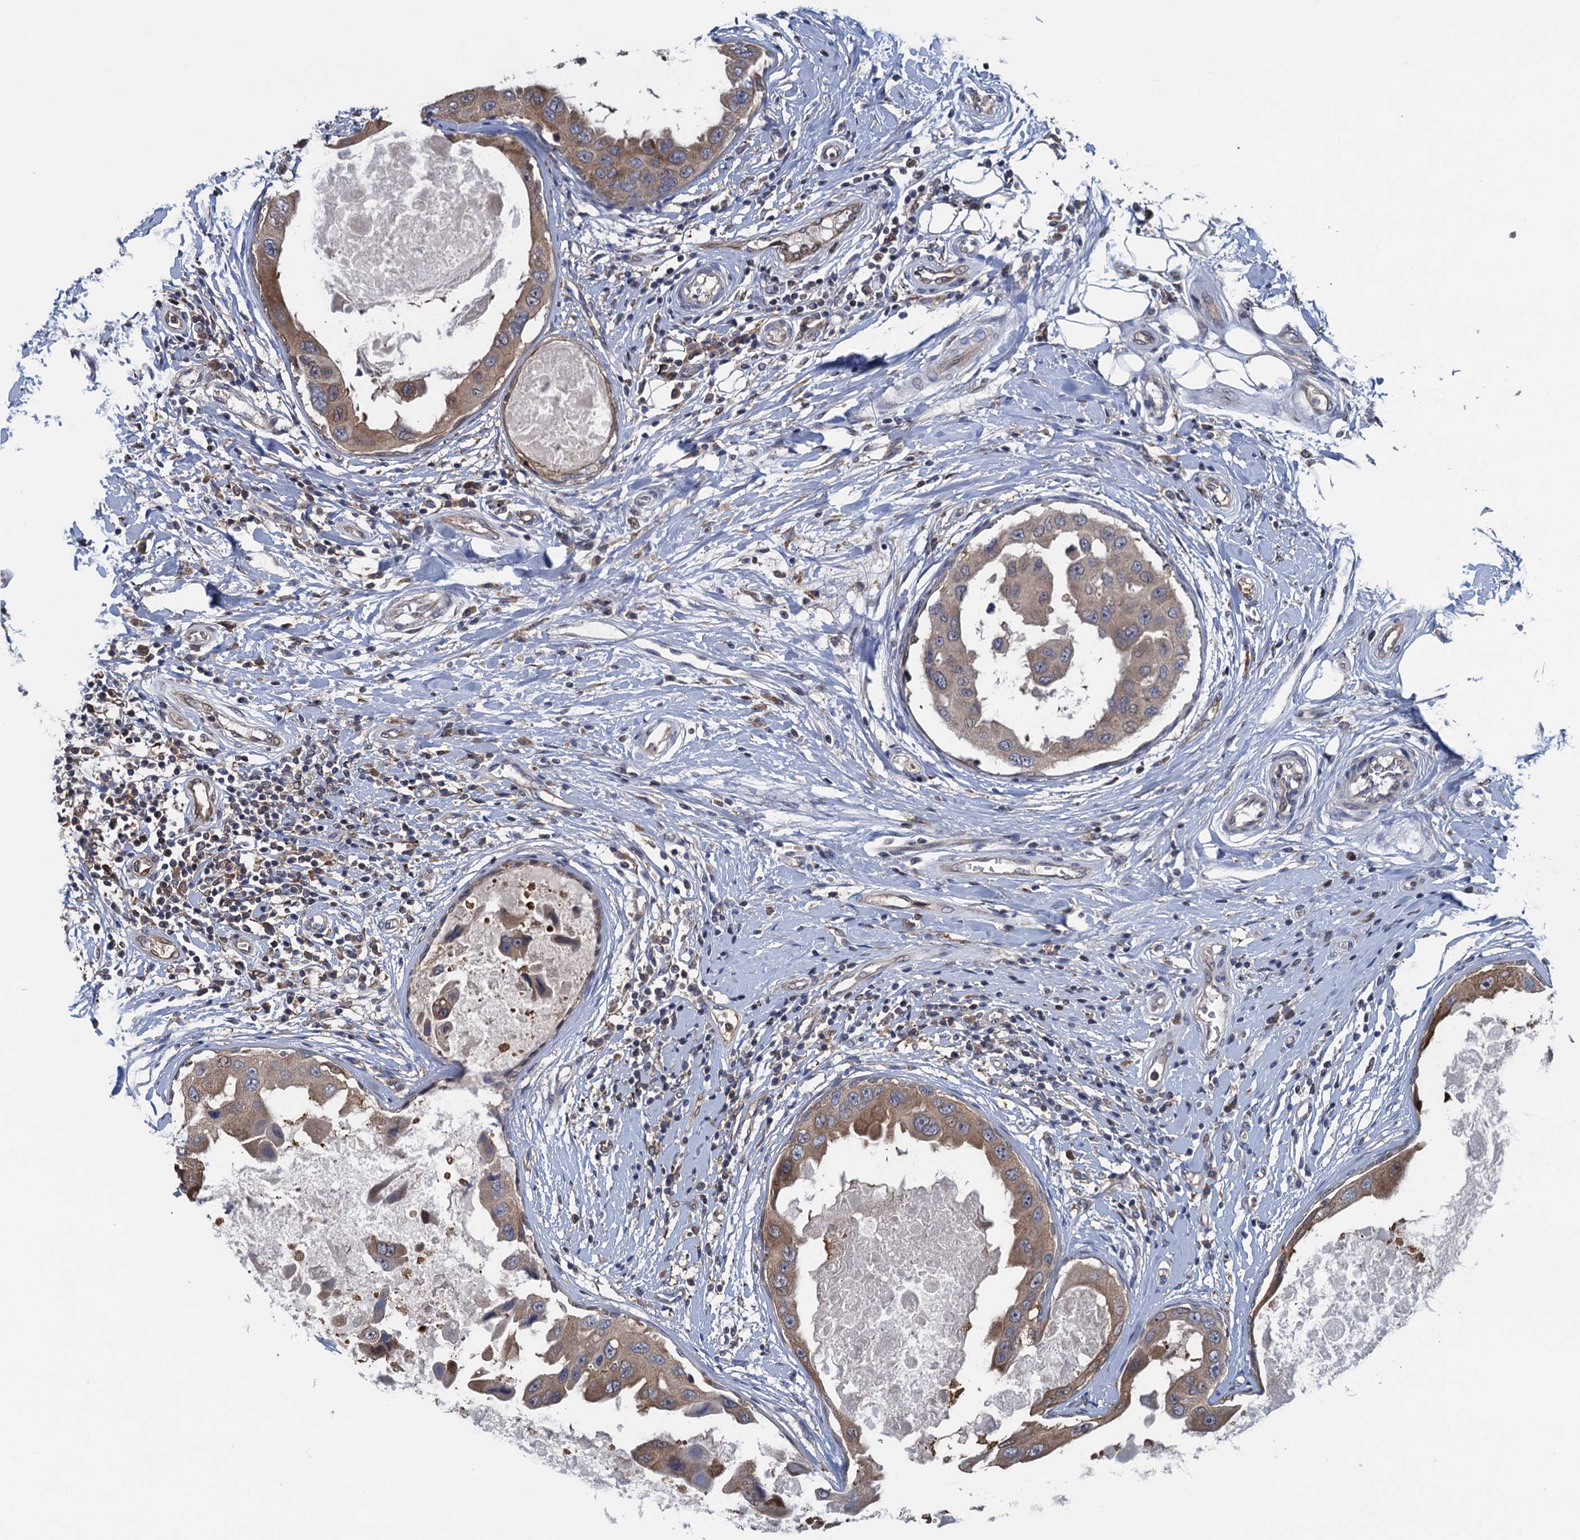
{"staining": {"intensity": "moderate", "quantity": ">75%", "location": "cytoplasmic/membranous"}, "tissue": "breast cancer", "cell_type": "Tumor cells", "image_type": "cancer", "snomed": [{"axis": "morphology", "description": "Duct carcinoma"}, {"axis": "topography", "description": "Breast"}], "caption": "This micrograph reveals immunohistochemistry staining of breast cancer, with medium moderate cytoplasmic/membranous expression in about >75% of tumor cells.", "gene": "CNTN5", "patient": {"sex": "female", "age": 27}}